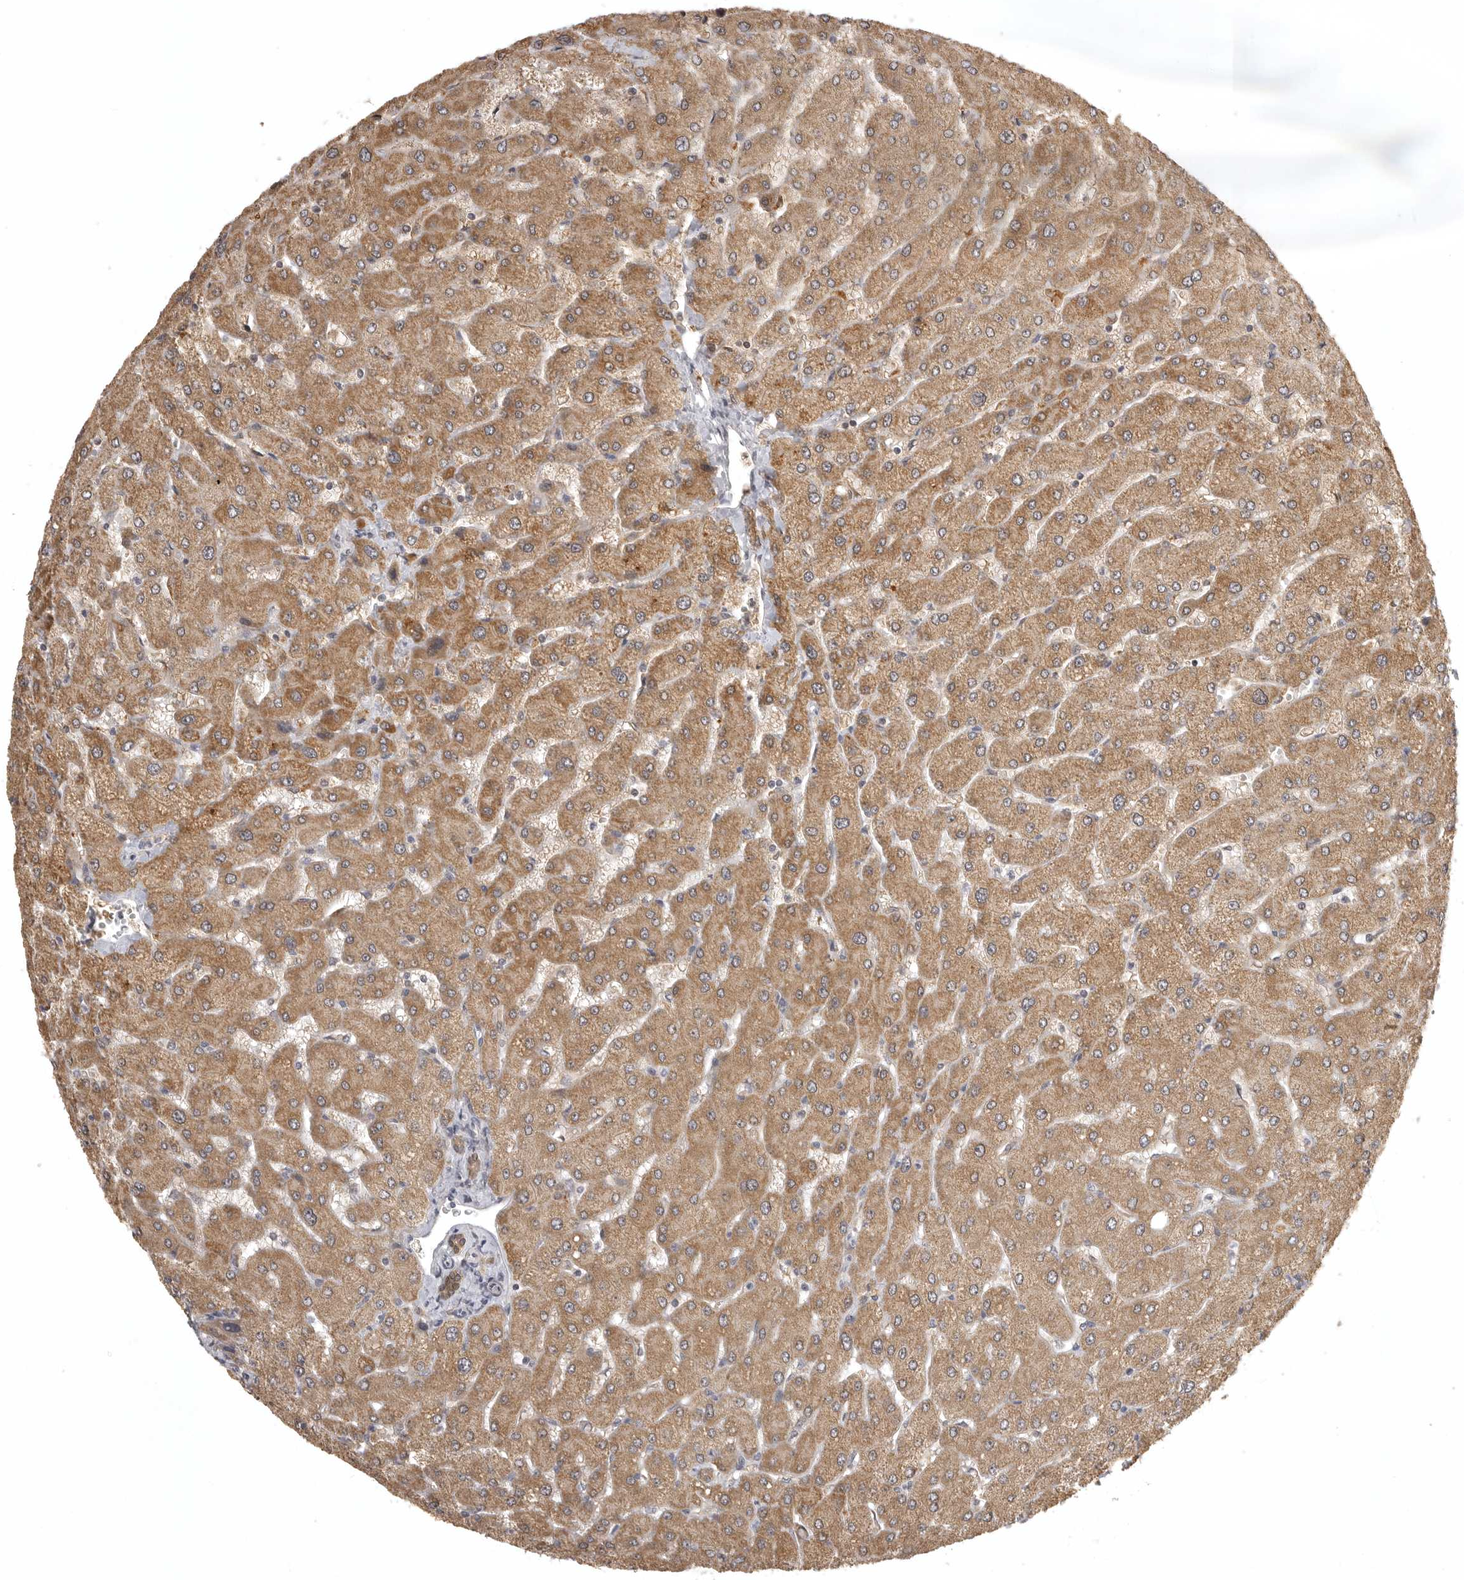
{"staining": {"intensity": "moderate", "quantity": ">75%", "location": "cytoplasmic/membranous,nuclear"}, "tissue": "liver", "cell_type": "Cholangiocytes", "image_type": "normal", "snomed": [{"axis": "morphology", "description": "Normal tissue, NOS"}, {"axis": "topography", "description": "Liver"}], "caption": "Protein expression analysis of normal human liver reveals moderate cytoplasmic/membranous,nuclear staining in about >75% of cholangiocytes. The protein of interest is stained brown, and the nuclei are stained in blue (DAB IHC with brightfield microscopy, high magnification).", "gene": "POLE2", "patient": {"sex": "male", "age": 55}}